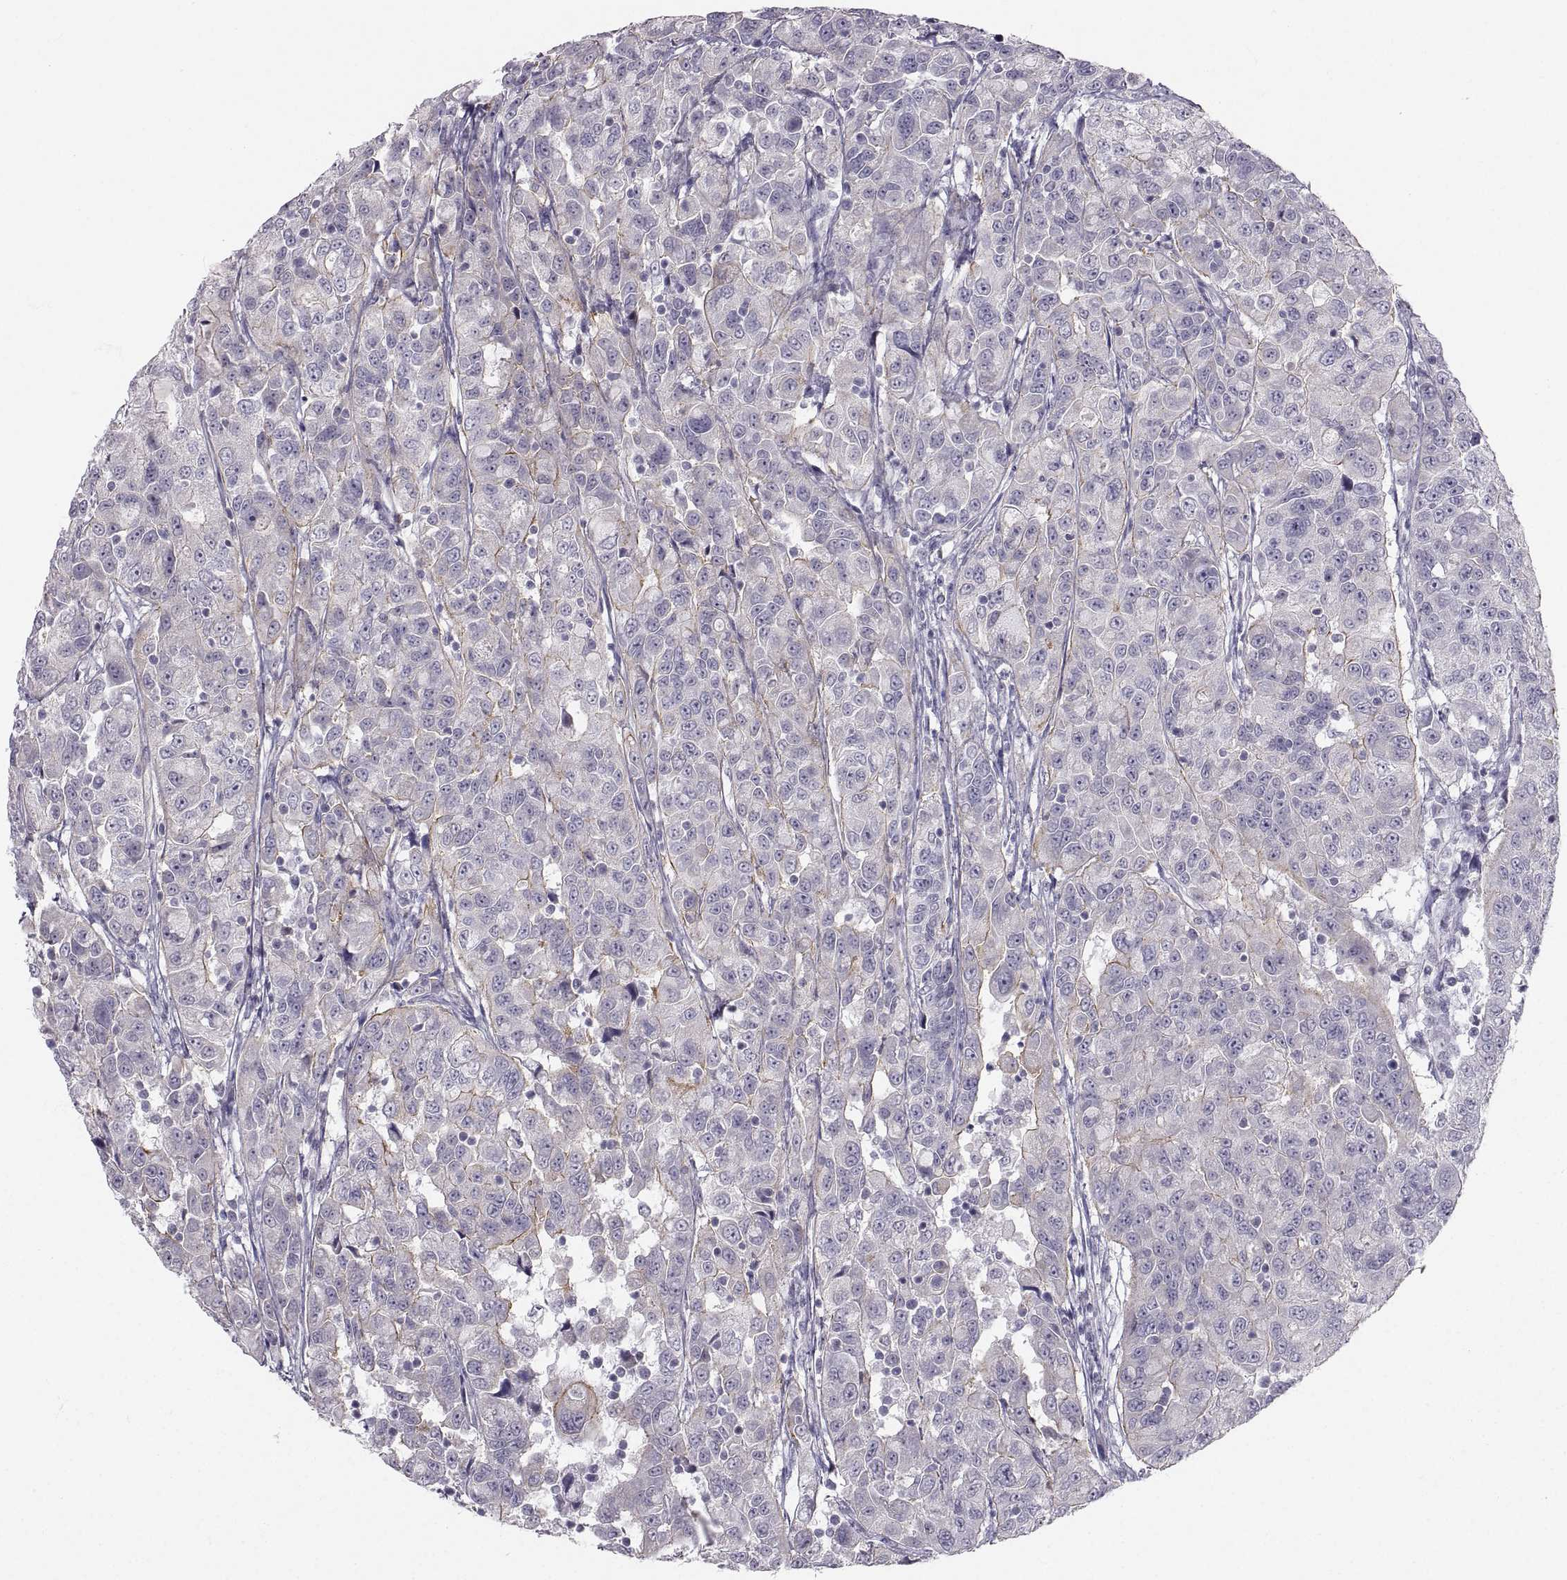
{"staining": {"intensity": "weak", "quantity": "<25%", "location": "cytoplasmic/membranous"}, "tissue": "urothelial cancer", "cell_type": "Tumor cells", "image_type": "cancer", "snomed": [{"axis": "morphology", "description": "Urothelial carcinoma, NOS"}, {"axis": "morphology", "description": "Urothelial carcinoma, High grade"}, {"axis": "topography", "description": "Urinary bladder"}], "caption": "Human urothelial carcinoma (high-grade) stained for a protein using immunohistochemistry (IHC) reveals no expression in tumor cells.", "gene": "ZNF185", "patient": {"sex": "female", "age": 73}}